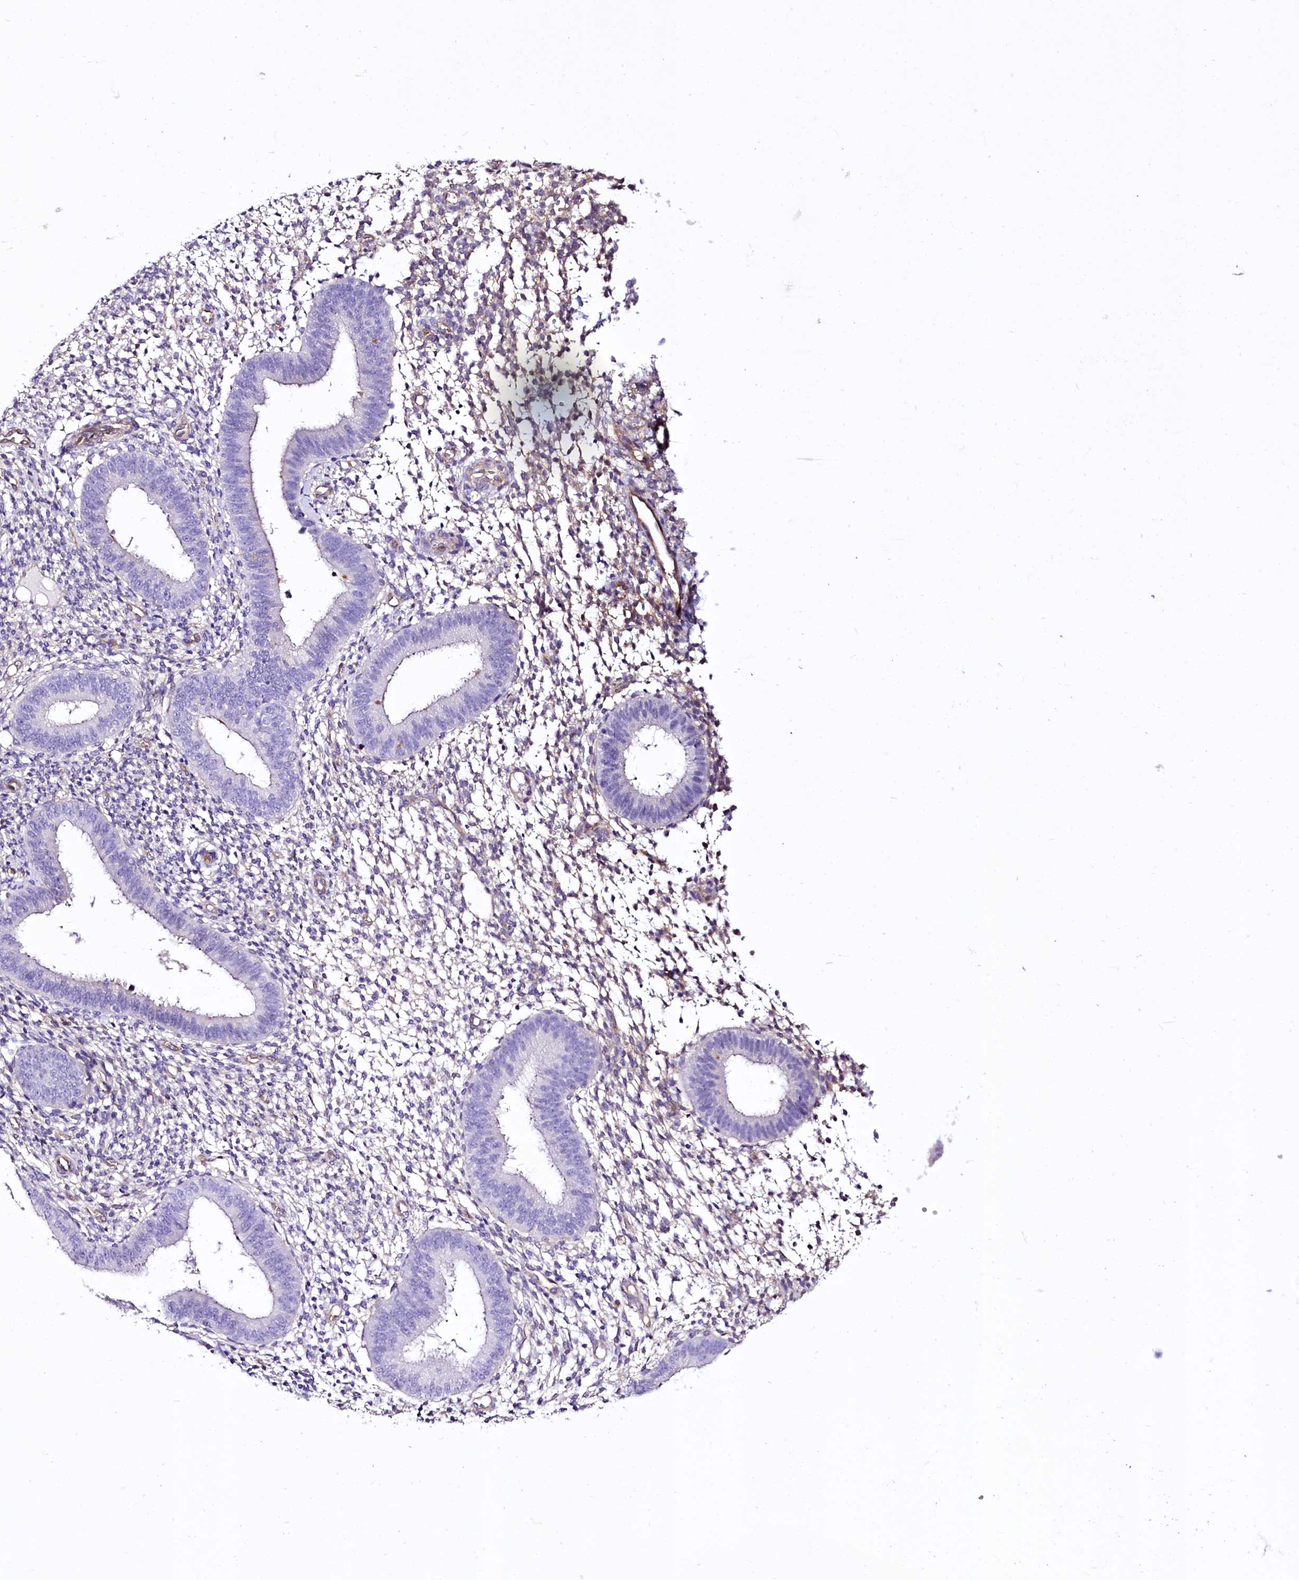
{"staining": {"intensity": "negative", "quantity": "none", "location": "none"}, "tissue": "endometrium", "cell_type": "Cells in endometrial stroma", "image_type": "normal", "snomed": [{"axis": "morphology", "description": "Normal tissue, NOS"}, {"axis": "topography", "description": "Uterus"}, {"axis": "topography", "description": "Endometrium"}], "caption": "High magnification brightfield microscopy of unremarkable endometrium stained with DAB (brown) and counterstained with hematoxylin (blue): cells in endometrial stroma show no significant staining. (Brightfield microscopy of DAB (3,3'-diaminobenzidine) immunohistochemistry (IHC) at high magnification).", "gene": "STXBP1", "patient": {"sex": "female", "age": 48}}